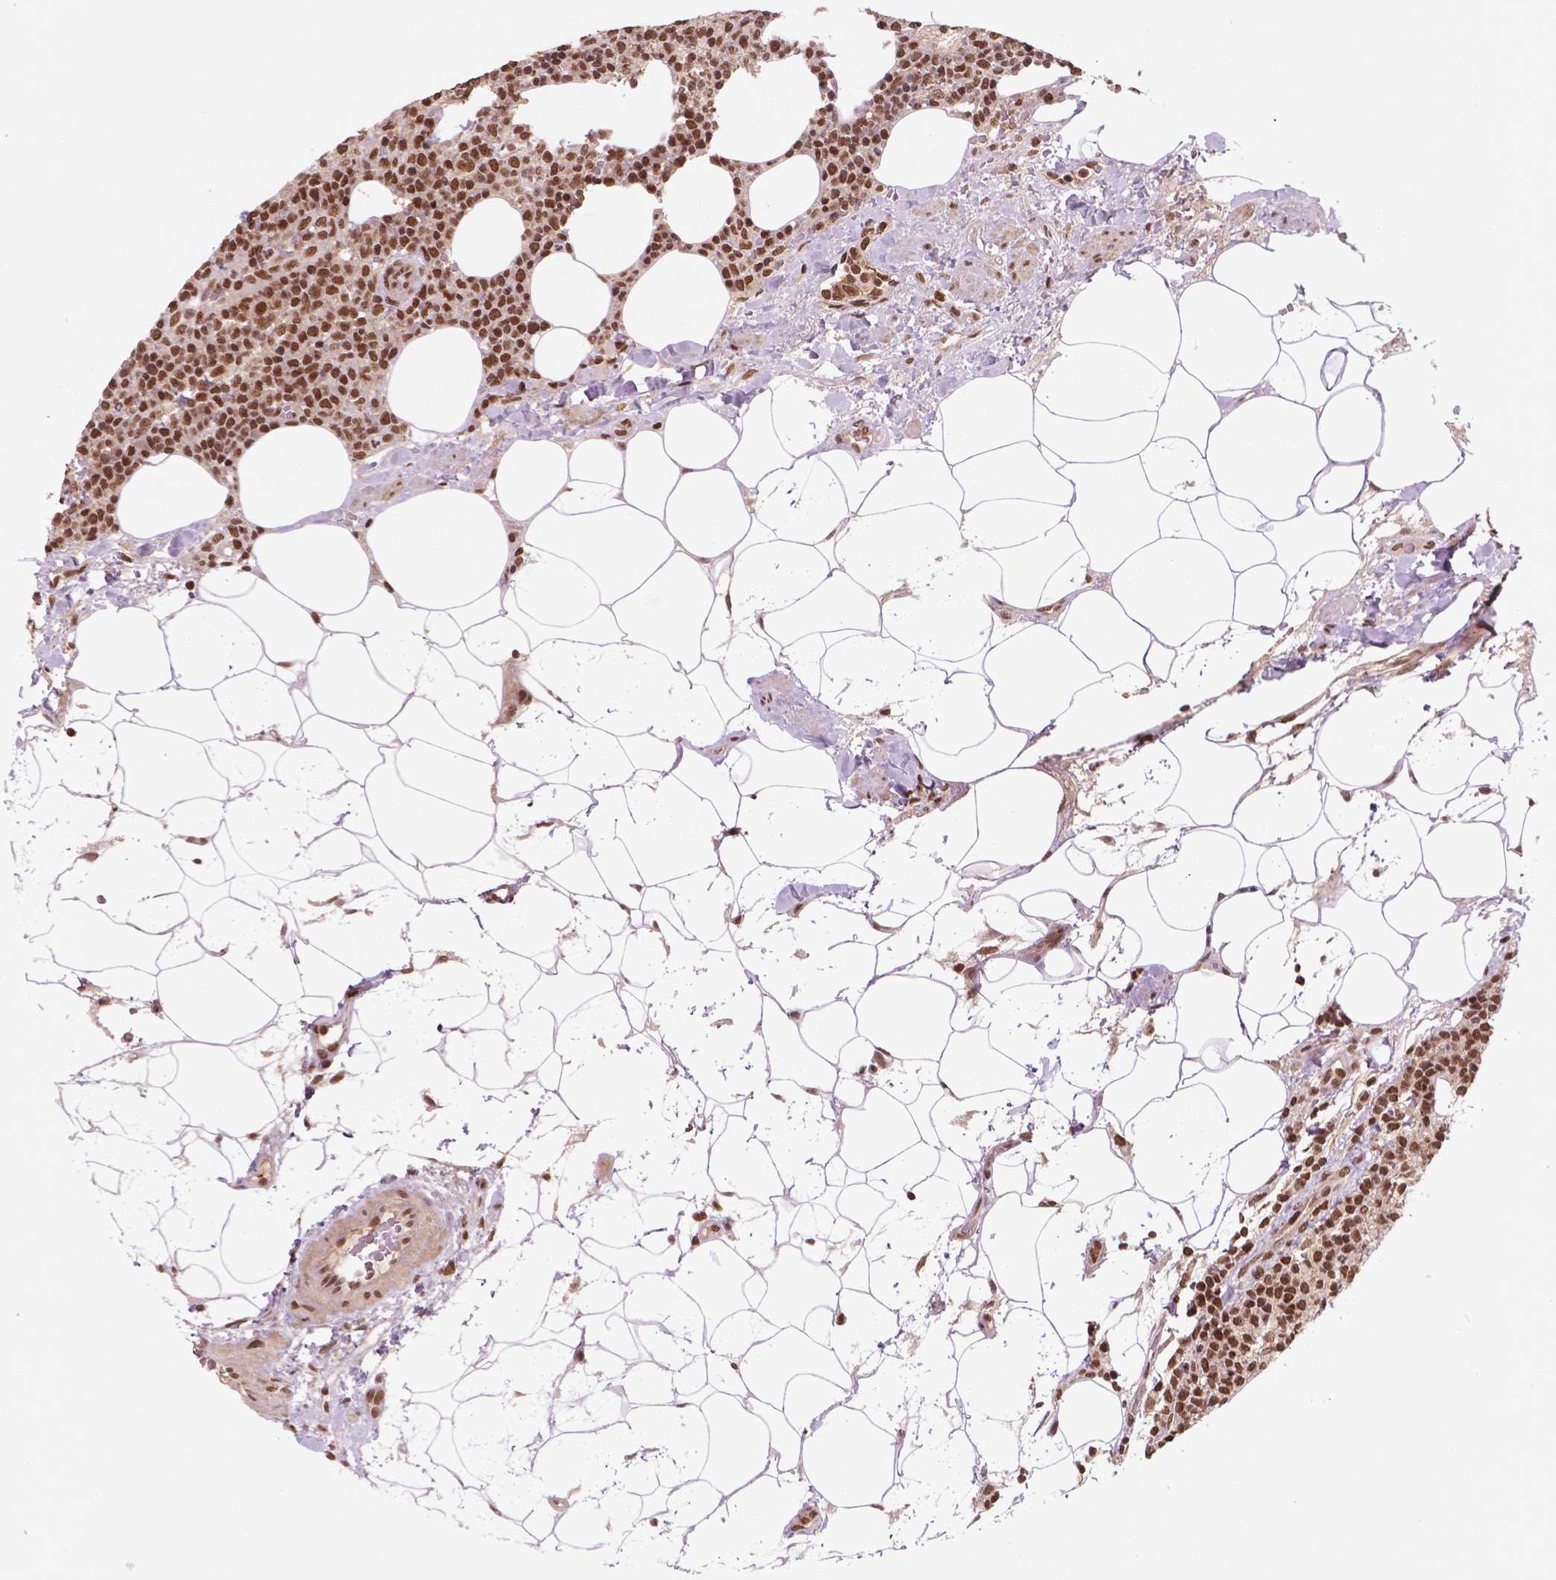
{"staining": {"intensity": "strong", "quantity": ">75%", "location": "nuclear"}, "tissue": "lymphoma", "cell_type": "Tumor cells", "image_type": "cancer", "snomed": [{"axis": "morphology", "description": "Malignant lymphoma, non-Hodgkin's type, High grade"}, {"axis": "topography", "description": "Lymph node"}], "caption": "Strong nuclear staining is present in about >75% of tumor cells in lymphoma.", "gene": "SIRT6", "patient": {"sex": "male", "age": 61}}